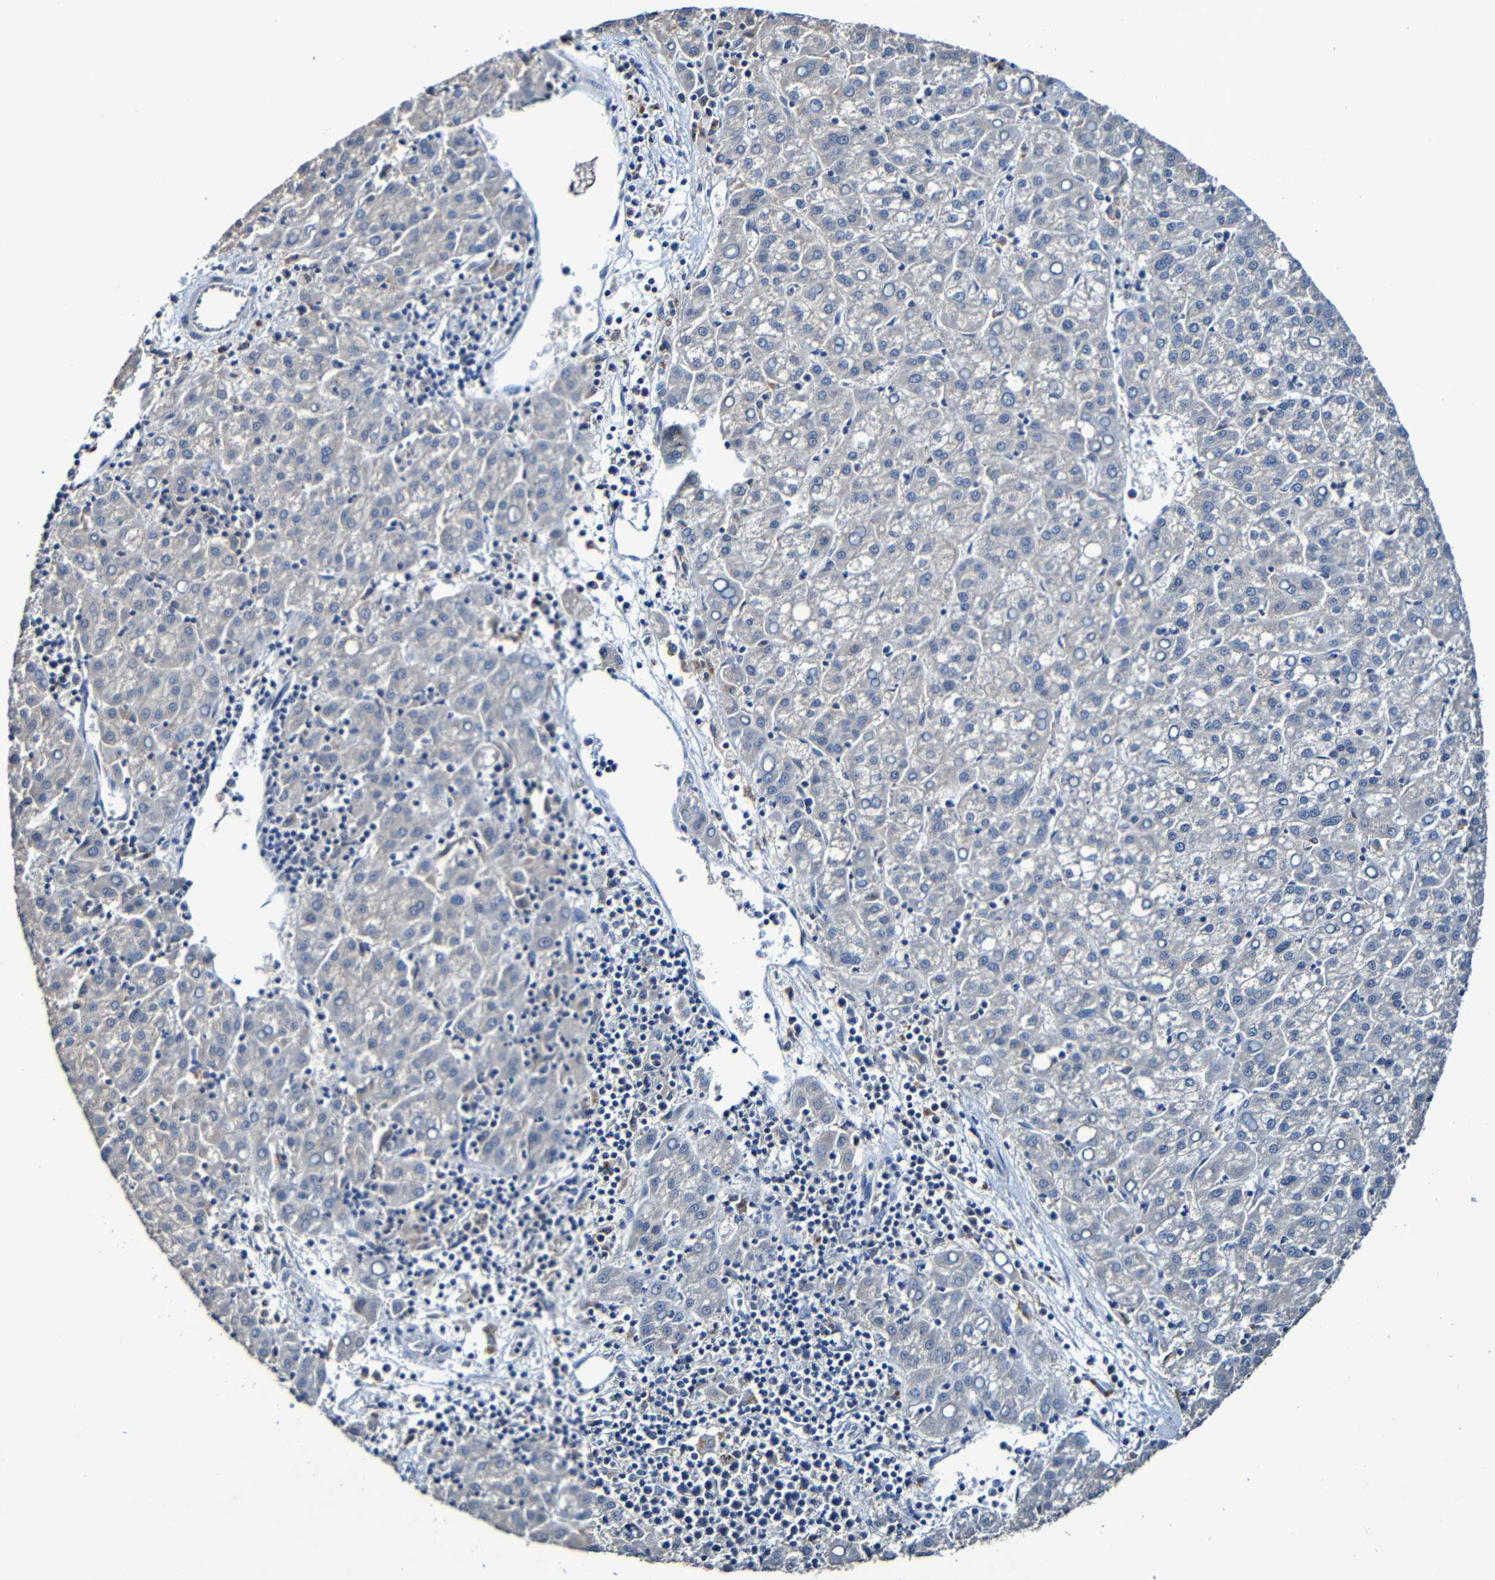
{"staining": {"intensity": "negative", "quantity": "none", "location": "none"}, "tissue": "liver cancer", "cell_type": "Tumor cells", "image_type": "cancer", "snomed": [{"axis": "morphology", "description": "Carcinoma, Hepatocellular, NOS"}, {"axis": "topography", "description": "Liver"}], "caption": "Tumor cells show no significant expression in liver cancer (hepatocellular carcinoma).", "gene": "LRRC70", "patient": {"sex": "female", "age": 58}}